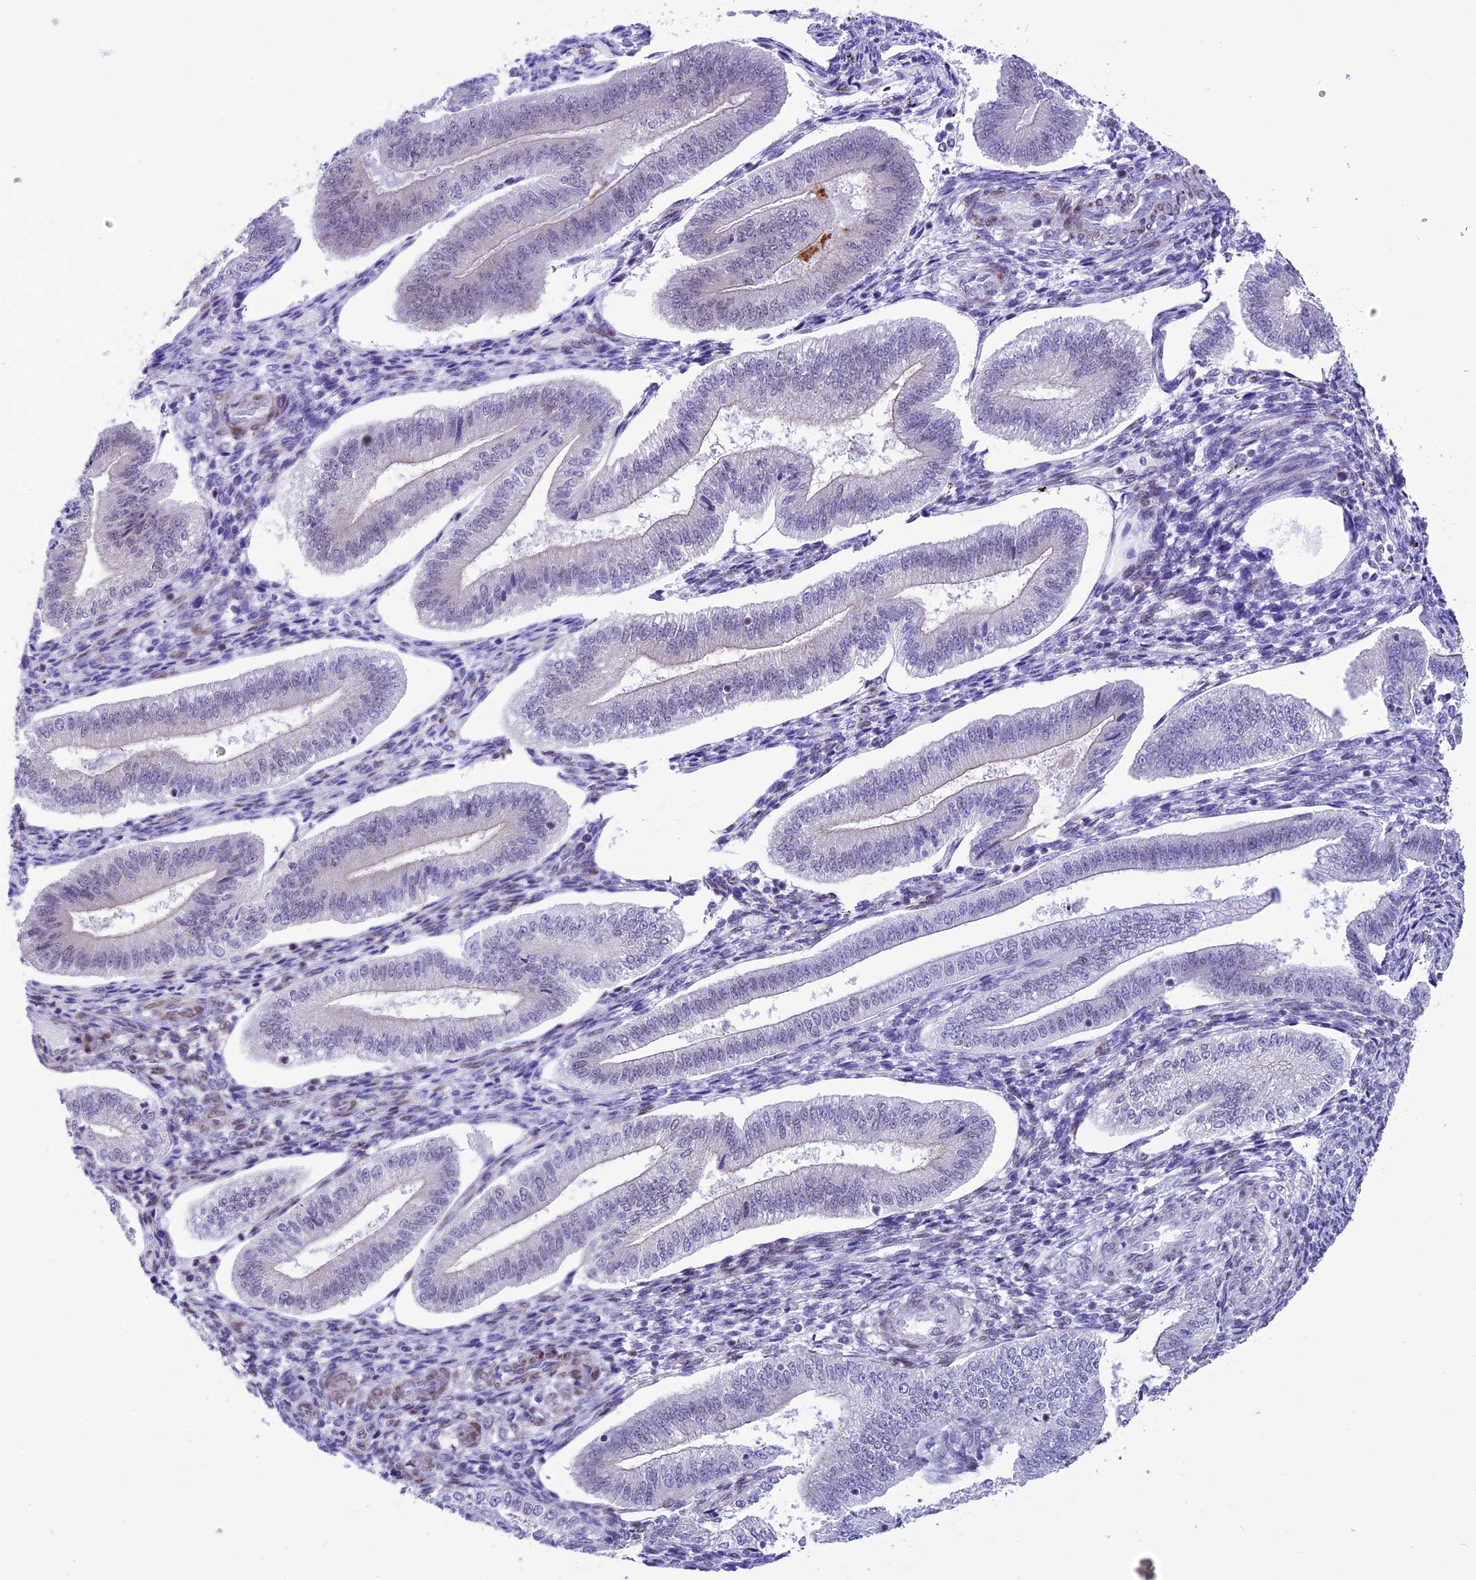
{"staining": {"intensity": "moderate", "quantity": "<25%", "location": "nuclear"}, "tissue": "endometrium", "cell_type": "Cells in endometrial stroma", "image_type": "normal", "snomed": [{"axis": "morphology", "description": "Normal tissue, NOS"}, {"axis": "topography", "description": "Endometrium"}], "caption": "Immunohistochemical staining of normal human endometrium reveals moderate nuclear protein staining in approximately <25% of cells in endometrial stroma.", "gene": "RPS6KB1", "patient": {"sex": "female", "age": 34}}